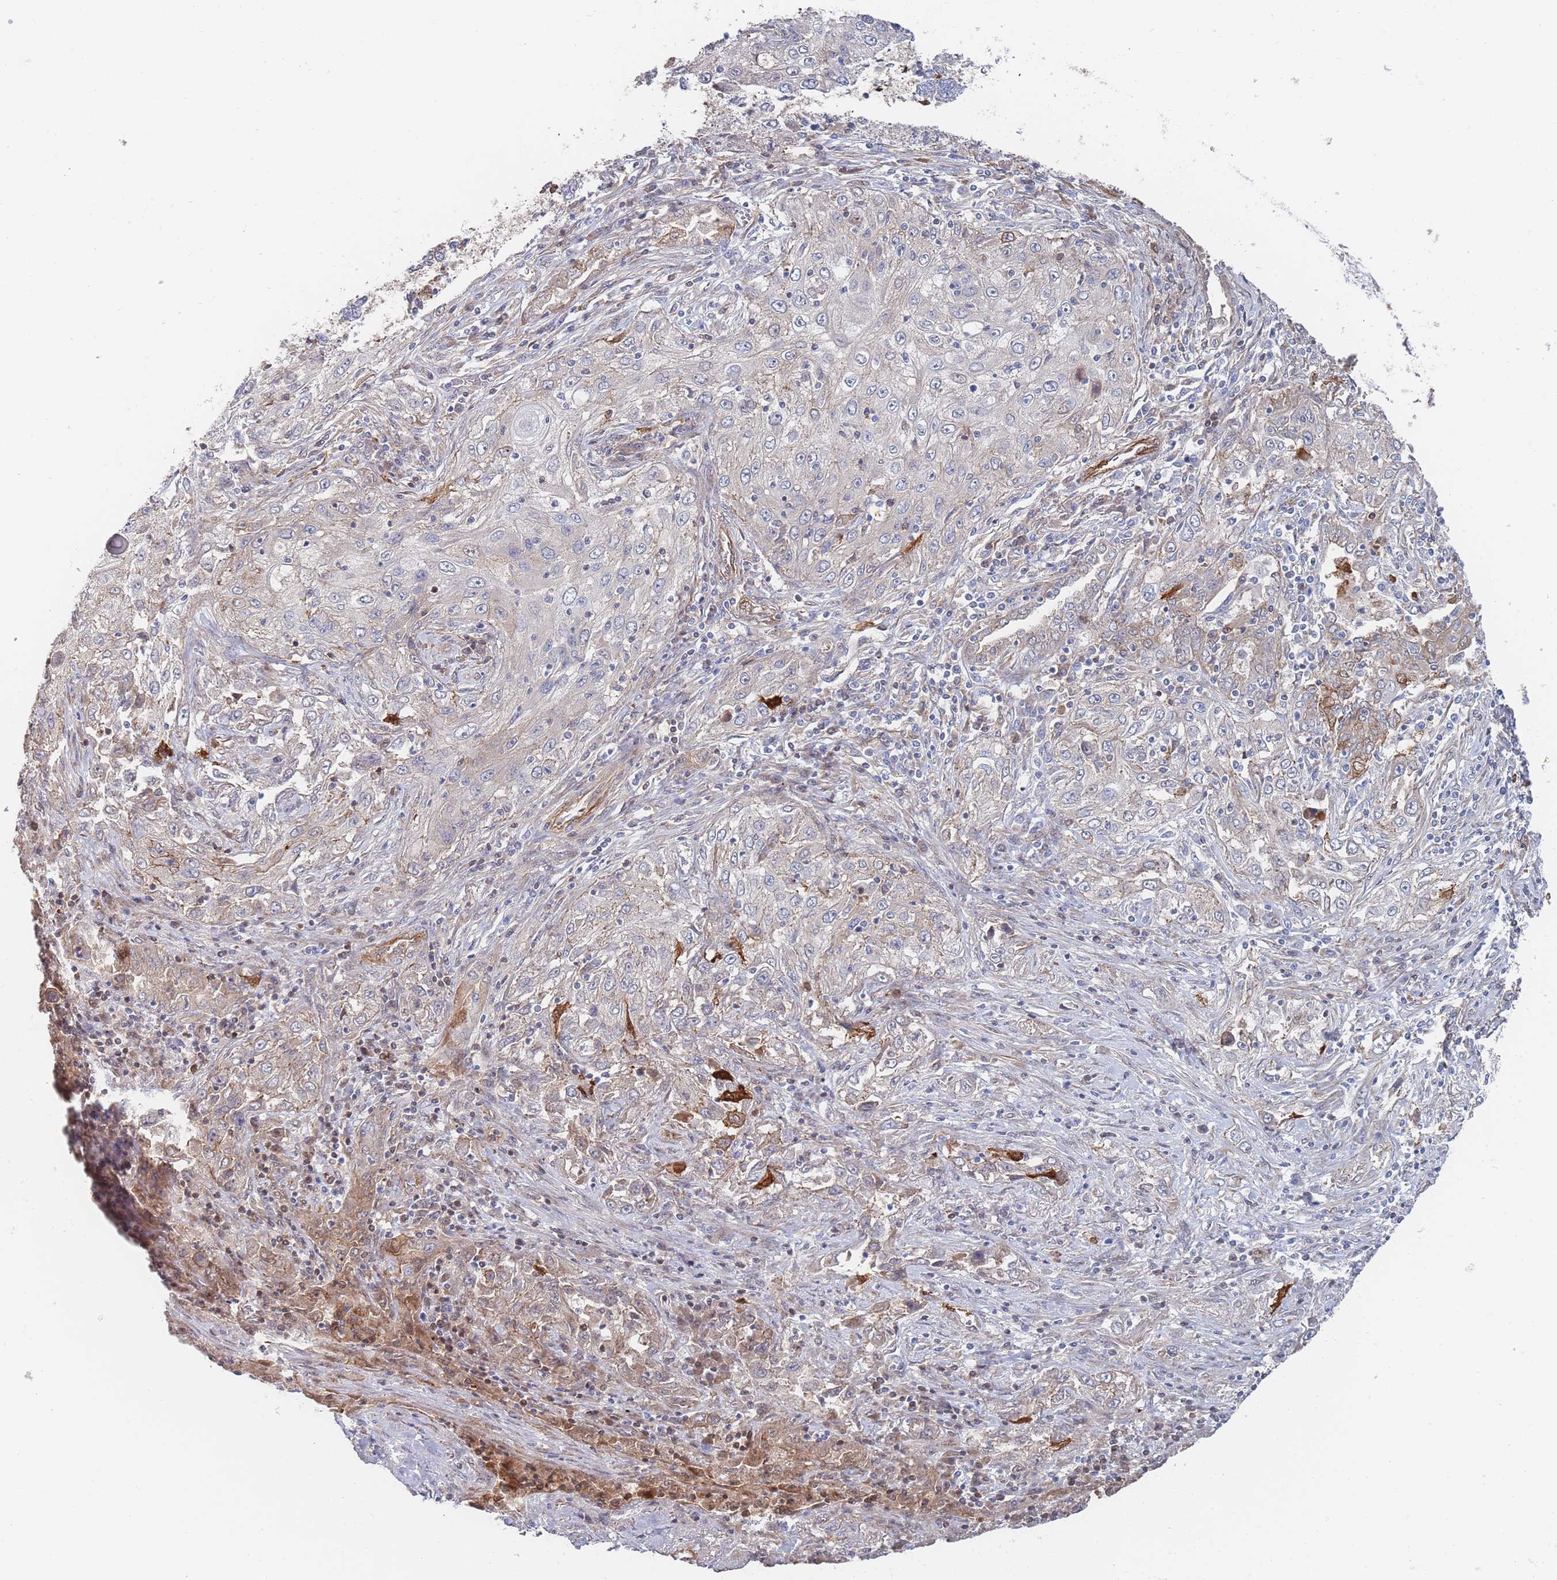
{"staining": {"intensity": "weak", "quantity": "<25%", "location": "cytoplasmic/membranous"}, "tissue": "lung cancer", "cell_type": "Tumor cells", "image_type": "cancer", "snomed": [{"axis": "morphology", "description": "Squamous cell carcinoma, NOS"}, {"axis": "topography", "description": "Lung"}], "caption": "Immunohistochemistry image of neoplastic tissue: lung cancer (squamous cell carcinoma) stained with DAB demonstrates no significant protein staining in tumor cells.", "gene": "G6PC1", "patient": {"sex": "female", "age": 69}}